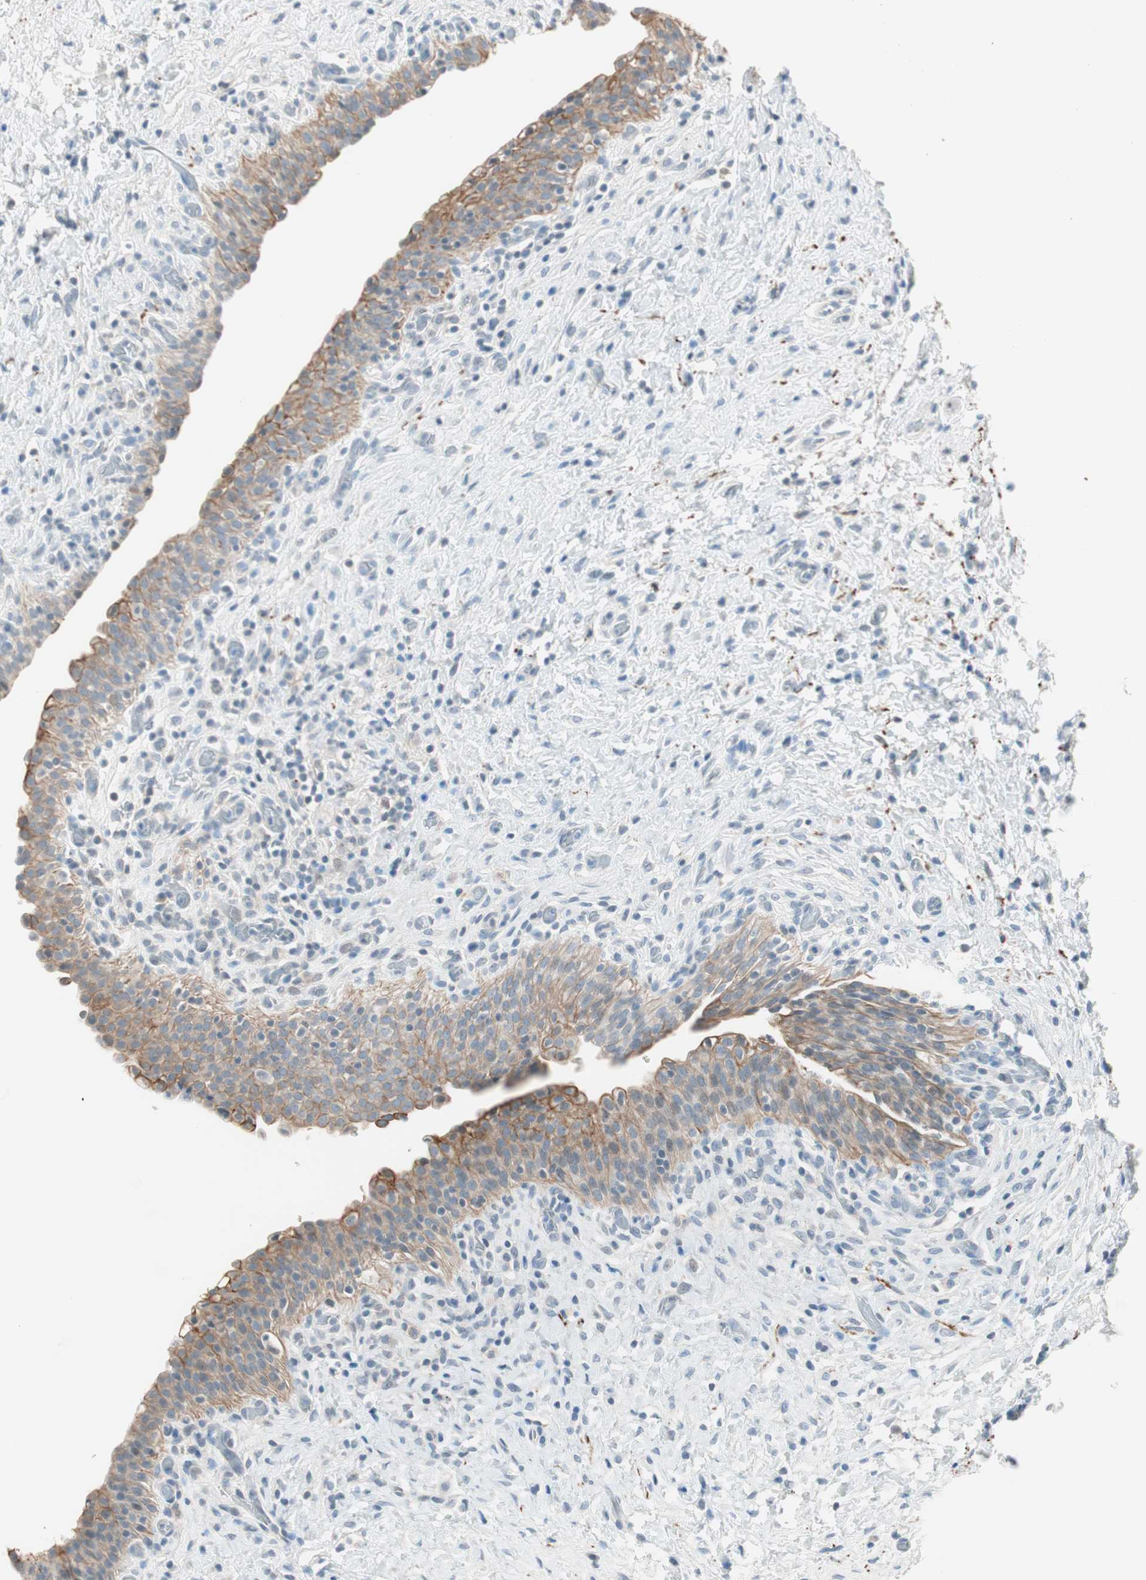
{"staining": {"intensity": "moderate", "quantity": "25%-75%", "location": "cytoplasmic/membranous"}, "tissue": "urinary bladder", "cell_type": "Urothelial cells", "image_type": "normal", "snomed": [{"axis": "morphology", "description": "Normal tissue, NOS"}, {"axis": "topography", "description": "Urinary bladder"}], "caption": "Approximately 25%-75% of urothelial cells in normal urinary bladder show moderate cytoplasmic/membranous protein positivity as visualized by brown immunohistochemical staining.", "gene": "GNAO1", "patient": {"sex": "male", "age": 51}}